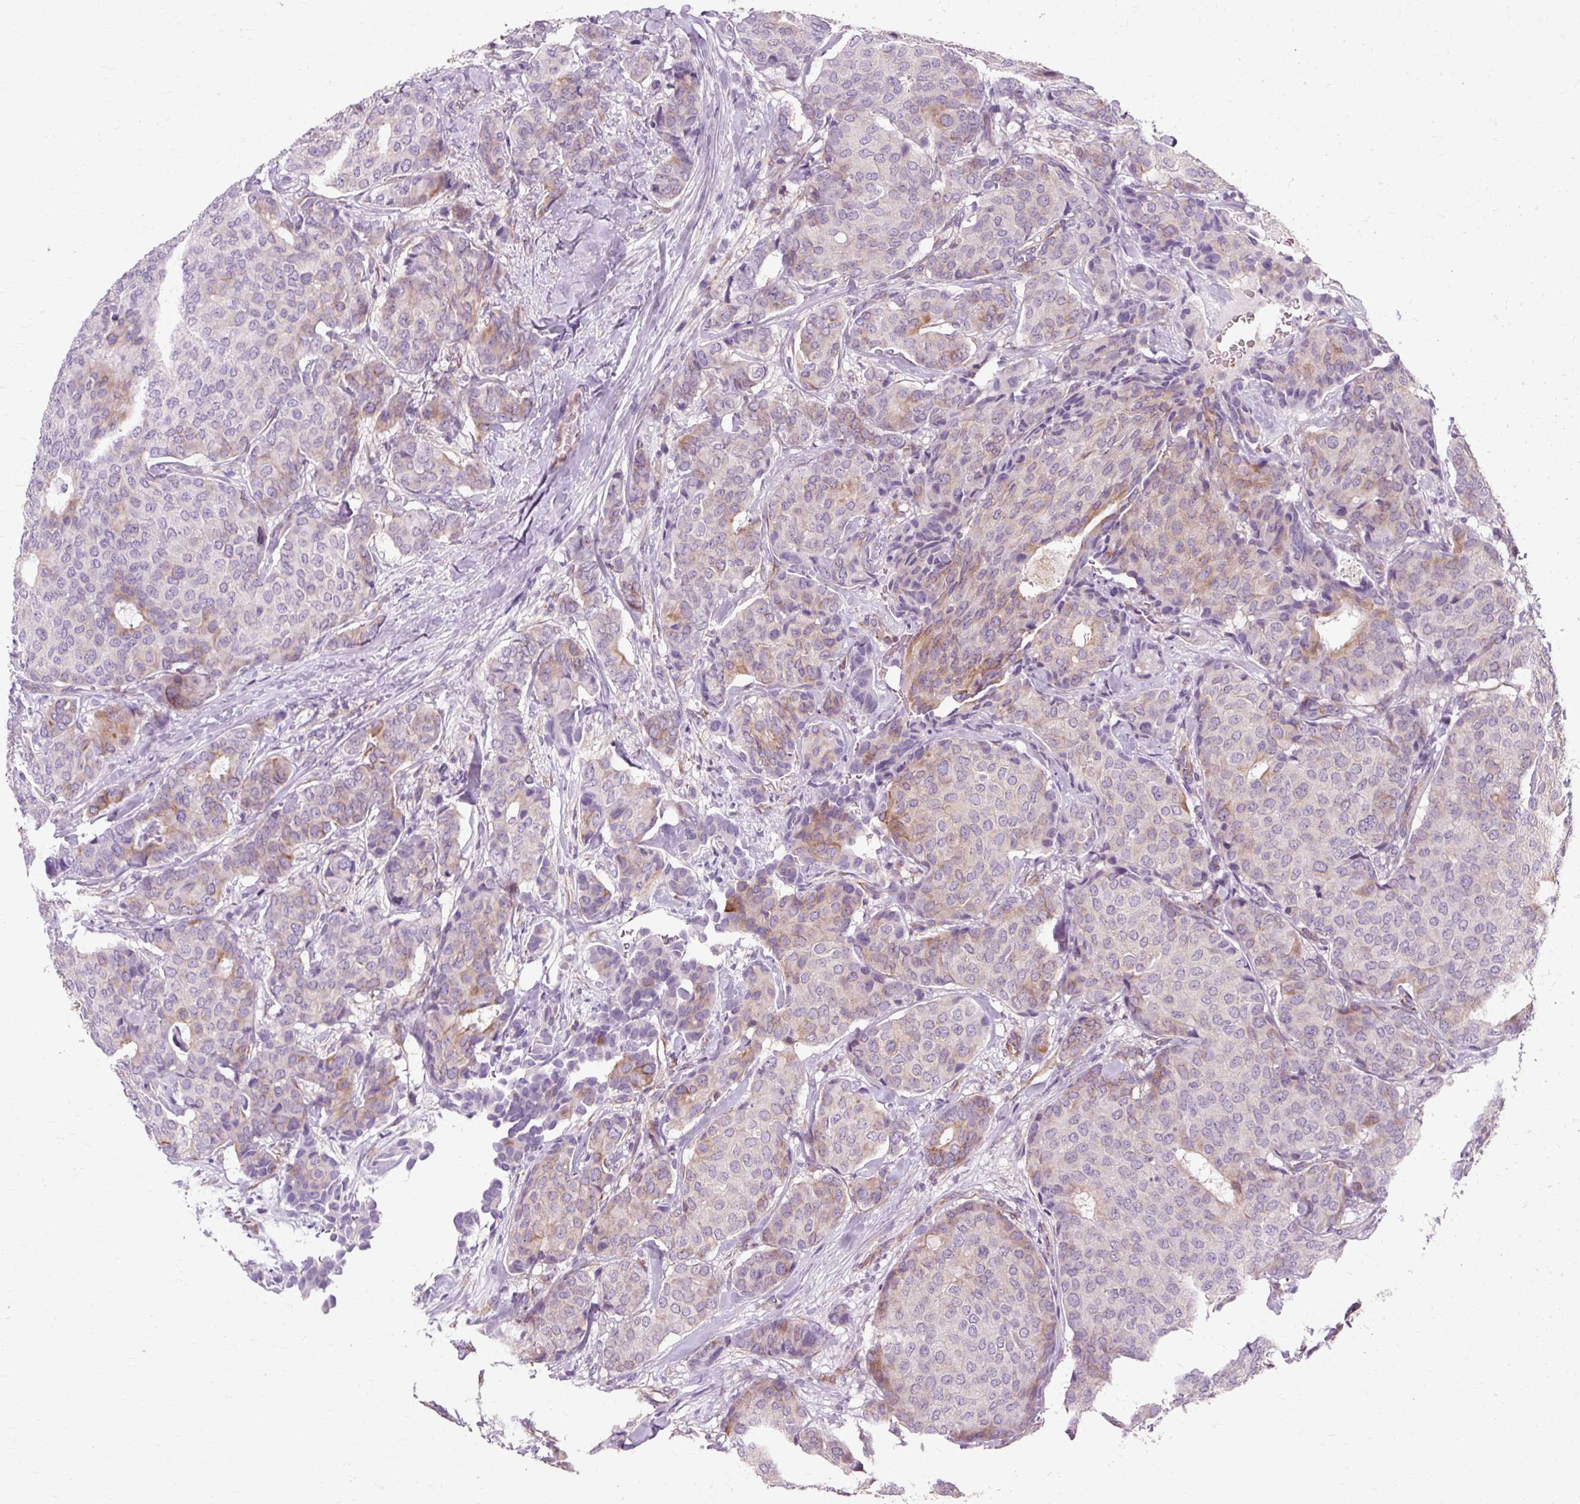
{"staining": {"intensity": "moderate", "quantity": "<25%", "location": "cytoplasmic/membranous"}, "tissue": "breast cancer", "cell_type": "Tumor cells", "image_type": "cancer", "snomed": [{"axis": "morphology", "description": "Duct carcinoma"}, {"axis": "topography", "description": "Breast"}], "caption": "IHC histopathology image of neoplastic tissue: breast intraductal carcinoma stained using immunohistochemistry (IHC) reveals low levels of moderate protein expression localized specifically in the cytoplasmic/membranous of tumor cells, appearing as a cytoplasmic/membranous brown color.", "gene": "TMEM89", "patient": {"sex": "female", "age": 75}}